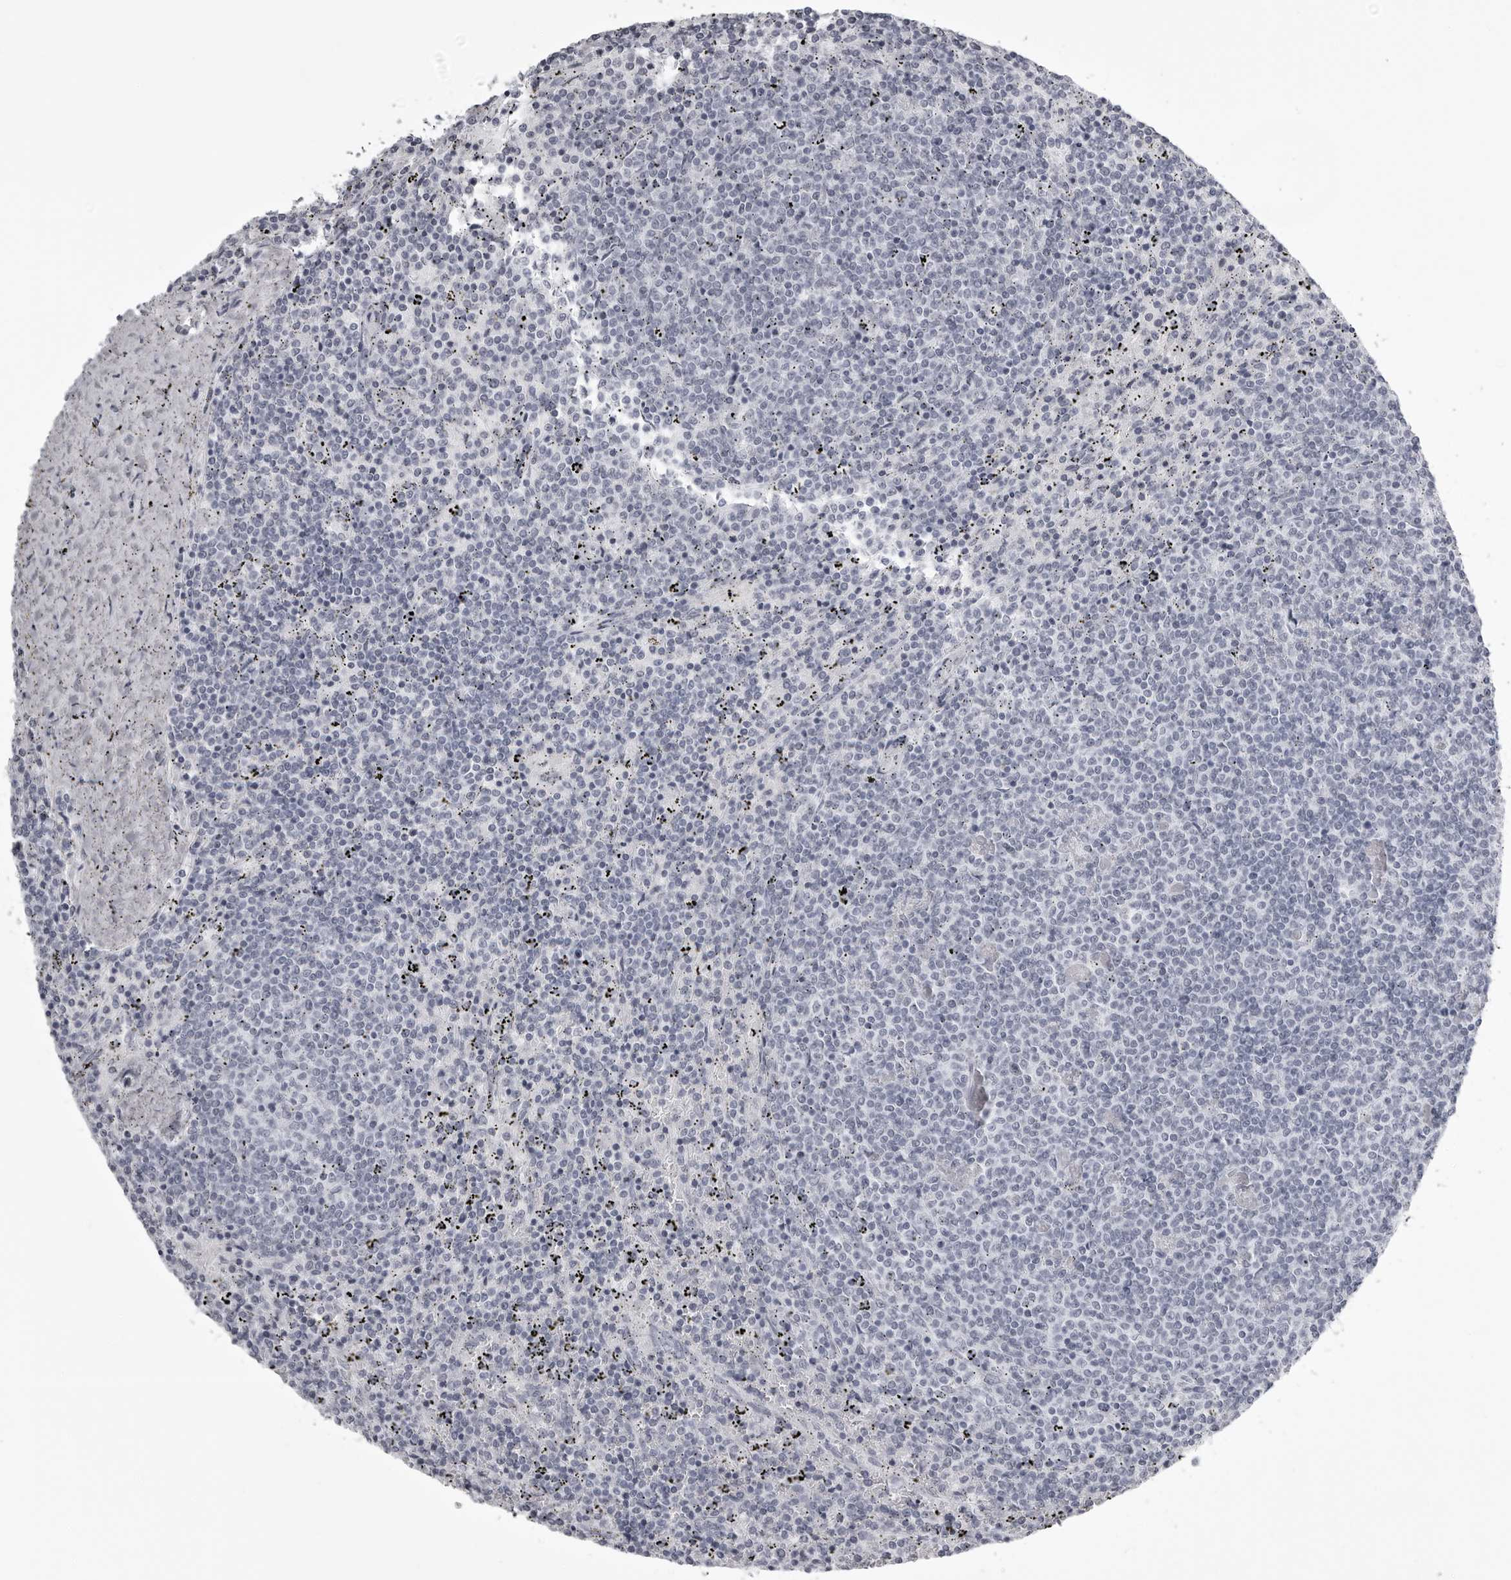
{"staining": {"intensity": "negative", "quantity": "none", "location": "none"}, "tissue": "lymphoma", "cell_type": "Tumor cells", "image_type": "cancer", "snomed": [{"axis": "morphology", "description": "Malignant lymphoma, non-Hodgkin's type, Low grade"}, {"axis": "topography", "description": "Spleen"}], "caption": "Protein analysis of malignant lymphoma, non-Hodgkin's type (low-grade) exhibits no significant positivity in tumor cells.", "gene": "UROD", "patient": {"sex": "female", "age": 50}}